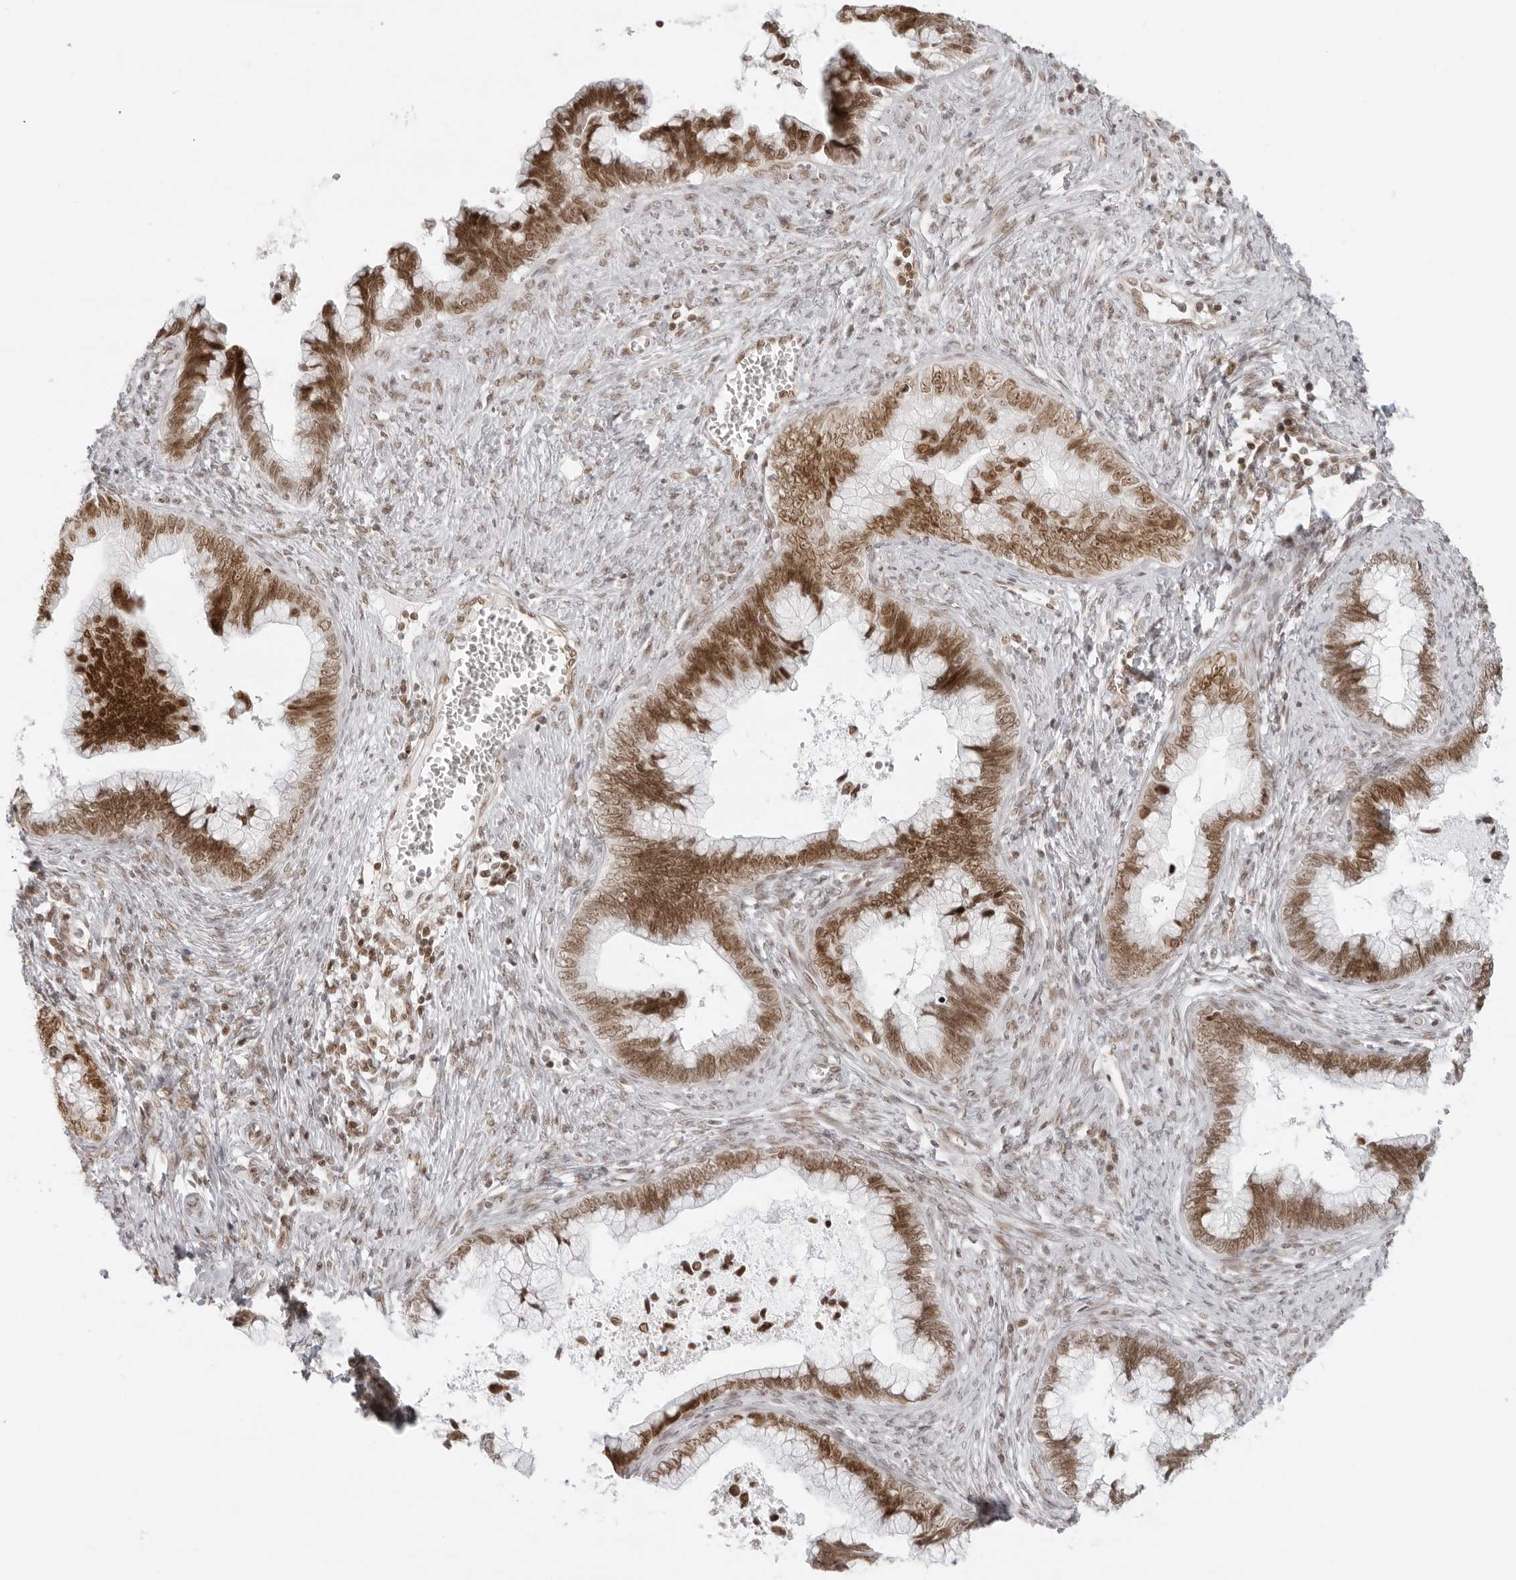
{"staining": {"intensity": "moderate", "quantity": ">75%", "location": "nuclear"}, "tissue": "cervical cancer", "cell_type": "Tumor cells", "image_type": "cancer", "snomed": [{"axis": "morphology", "description": "Adenocarcinoma, NOS"}, {"axis": "topography", "description": "Cervix"}], "caption": "Immunohistochemistry (IHC) micrograph of cervical adenocarcinoma stained for a protein (brown), which displays medium levels of moderate nuclear positivity in approximately >75% of tumor cells.", "gene": "RCC1", "patient": {"sex": "female", "age": 44}}